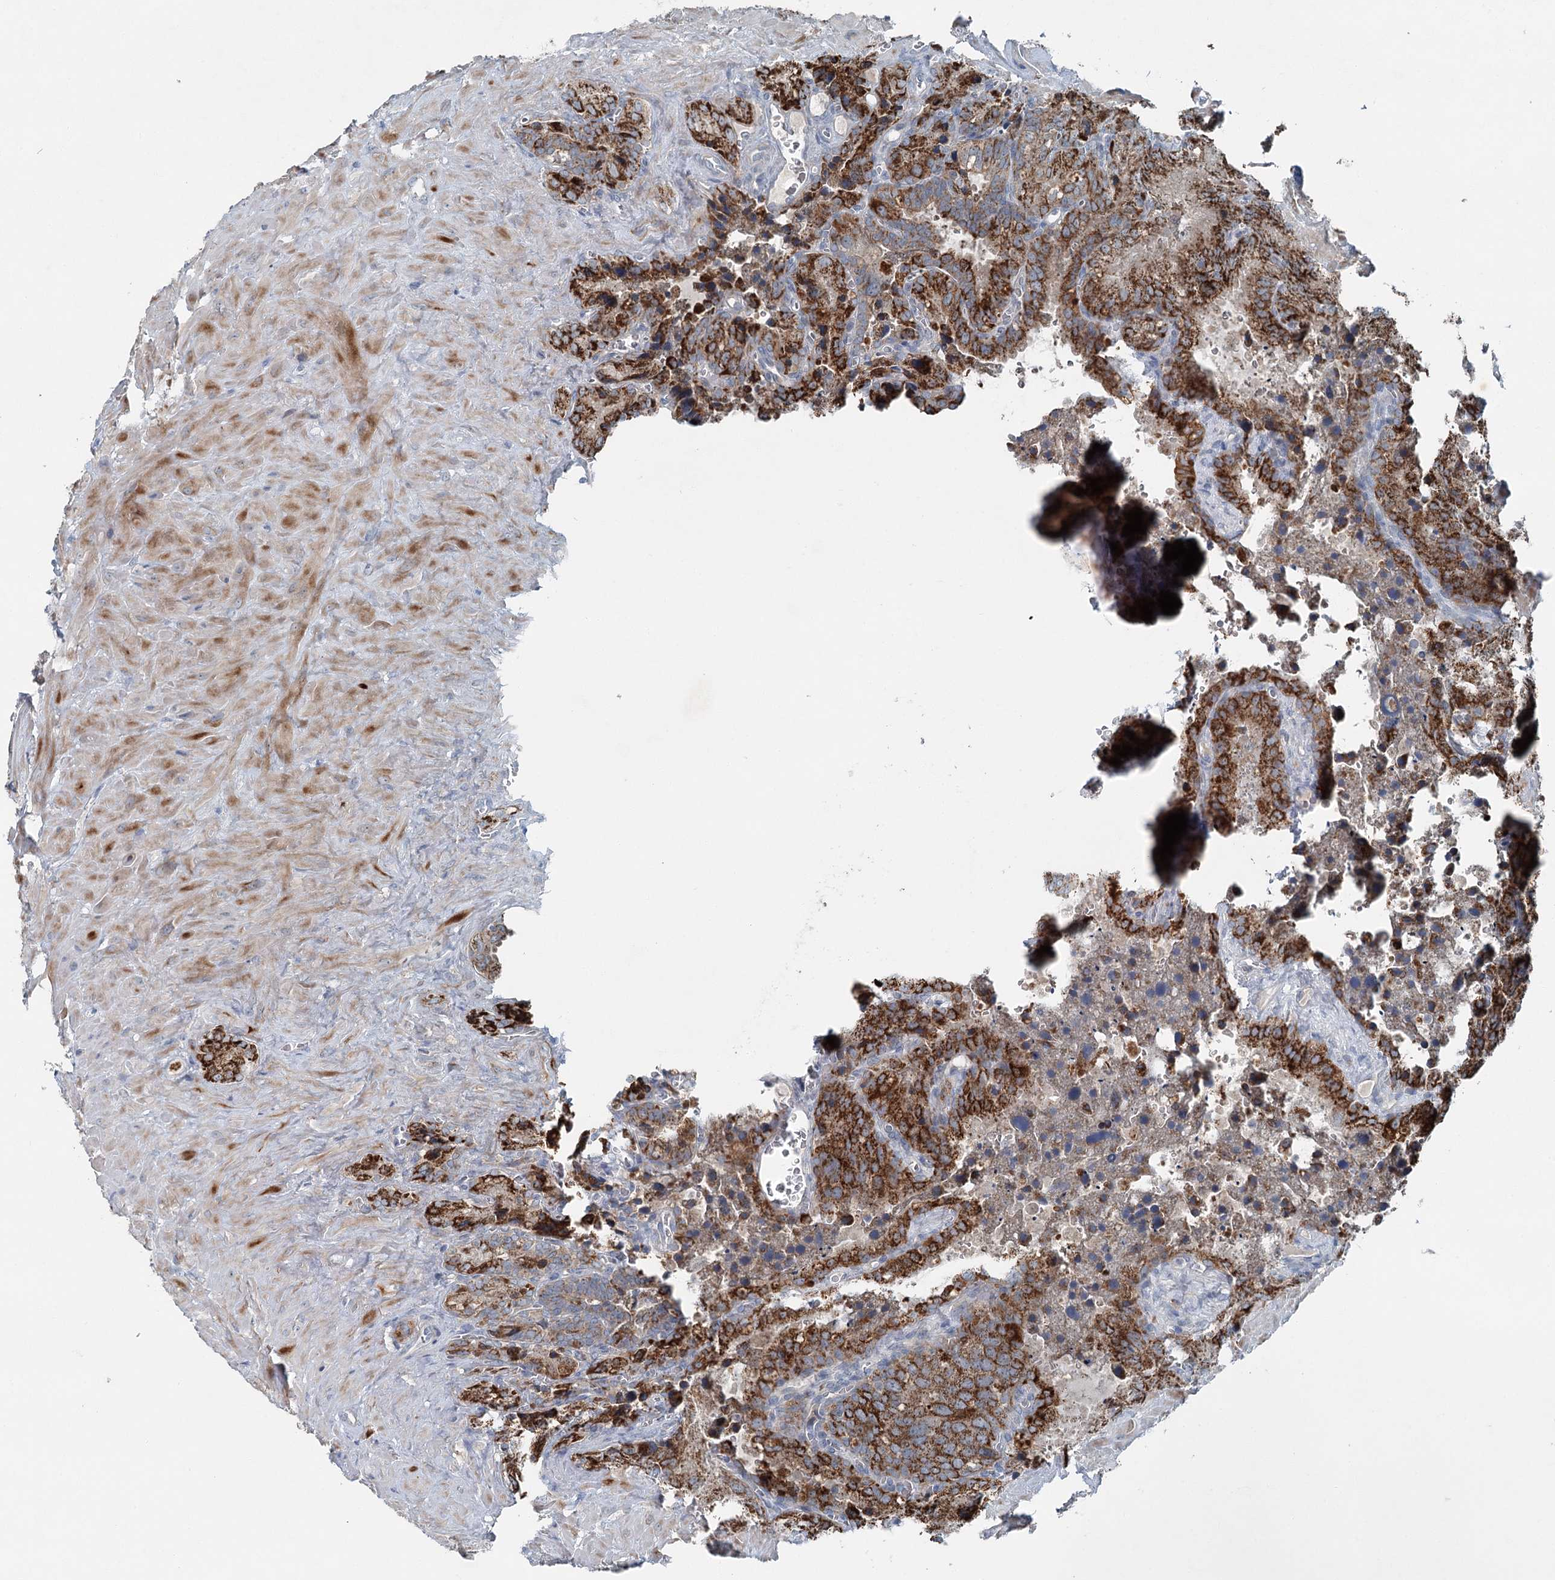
{"staining": {"intensity": "moderate", "quantity": ">75%", "location": "cytoplasmic/membranous"}, "tissue": "seminal vesicle", "cell_type": "Glandular cells", "image_type": "normal", "snomed": [{"axis": "morphology", "description": "Normal tissue, NOS"}, {"axis": "topography", "description": "Seminal veicle"}], "caption": "Moderate cytoplasmic/membranous positivity for a protein is appreciated in about >75% of glandular cells of unremarkable seminal vesicle using IHC.", "gene": "CHCHD5", "patient": {"sex": "male", "age": 62}}